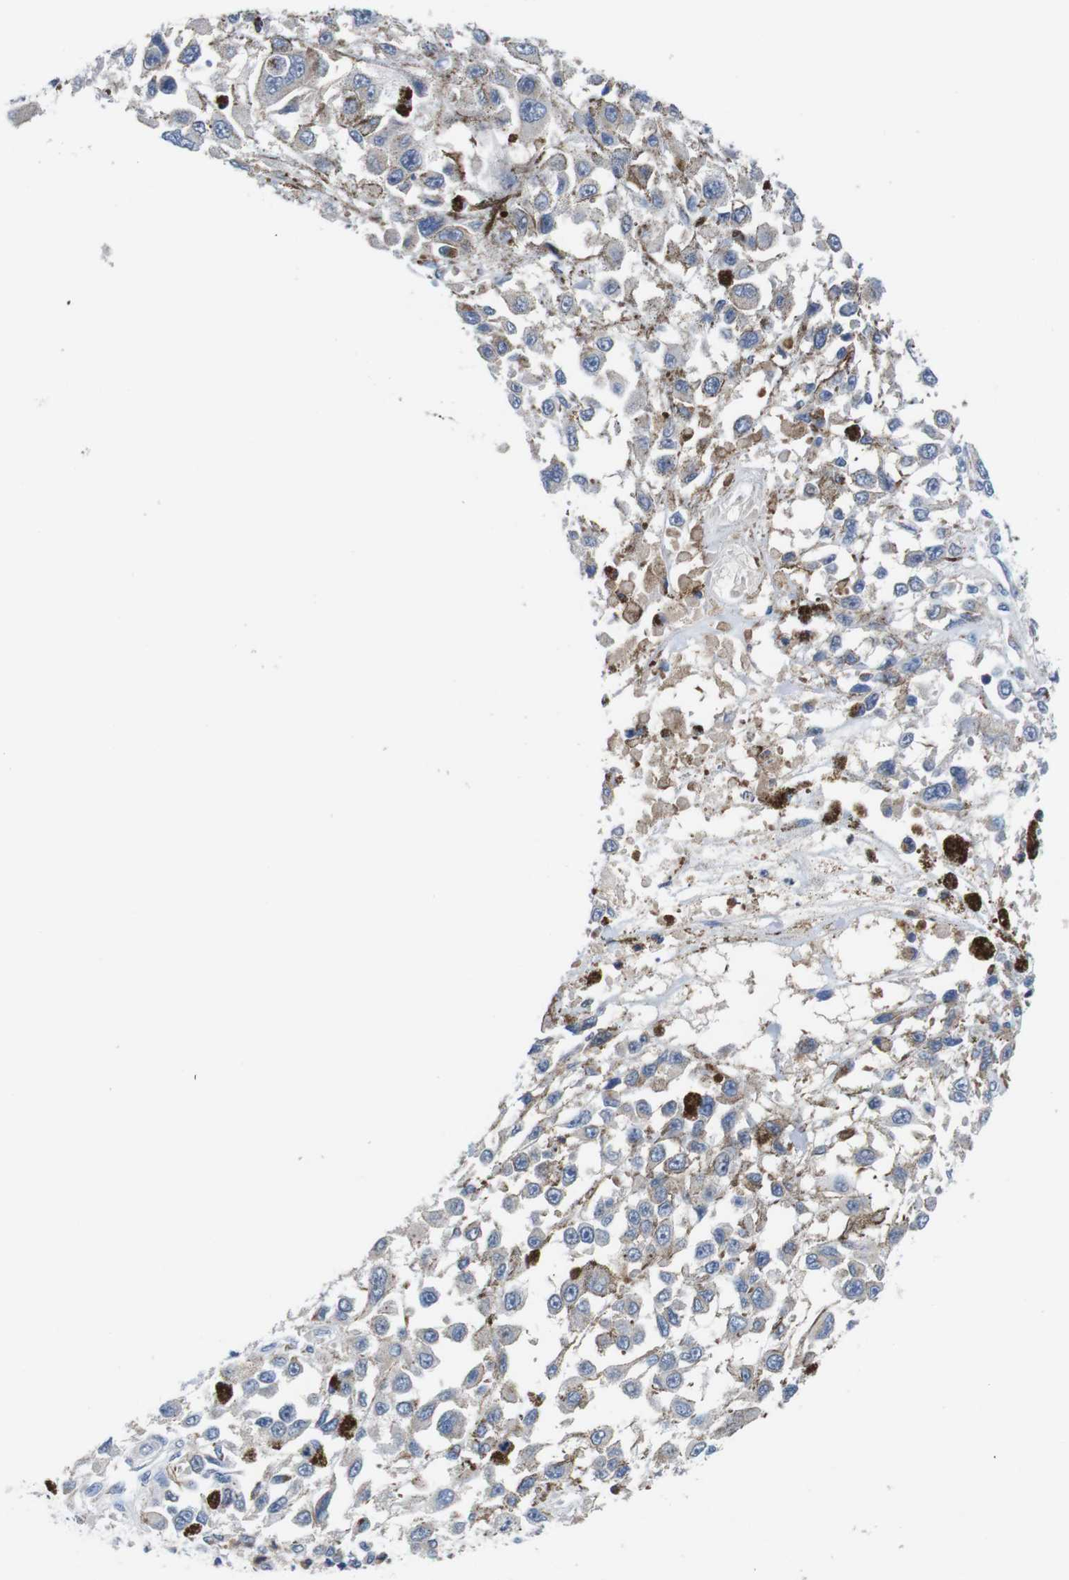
{"staining": {"intensity": "negative", "quantity": "none", "location": "none"}, "tissue": "melanoma", "cell_type": "Tumor cells", "image_type": "cancer", "snomed": [{"axis": "morphology", "description": "Malignant melanoma, Metastatic site"}, {"axis": "topography", "description": "Lymph node"}], "caption": "This image is of melanoma stained with IHC to label a protein in brown with the nuclei are counter-stained blue. There is no expression in tumor cells.", "gene": "C1RL", "patient": {"sex": "male", "age": 59}}